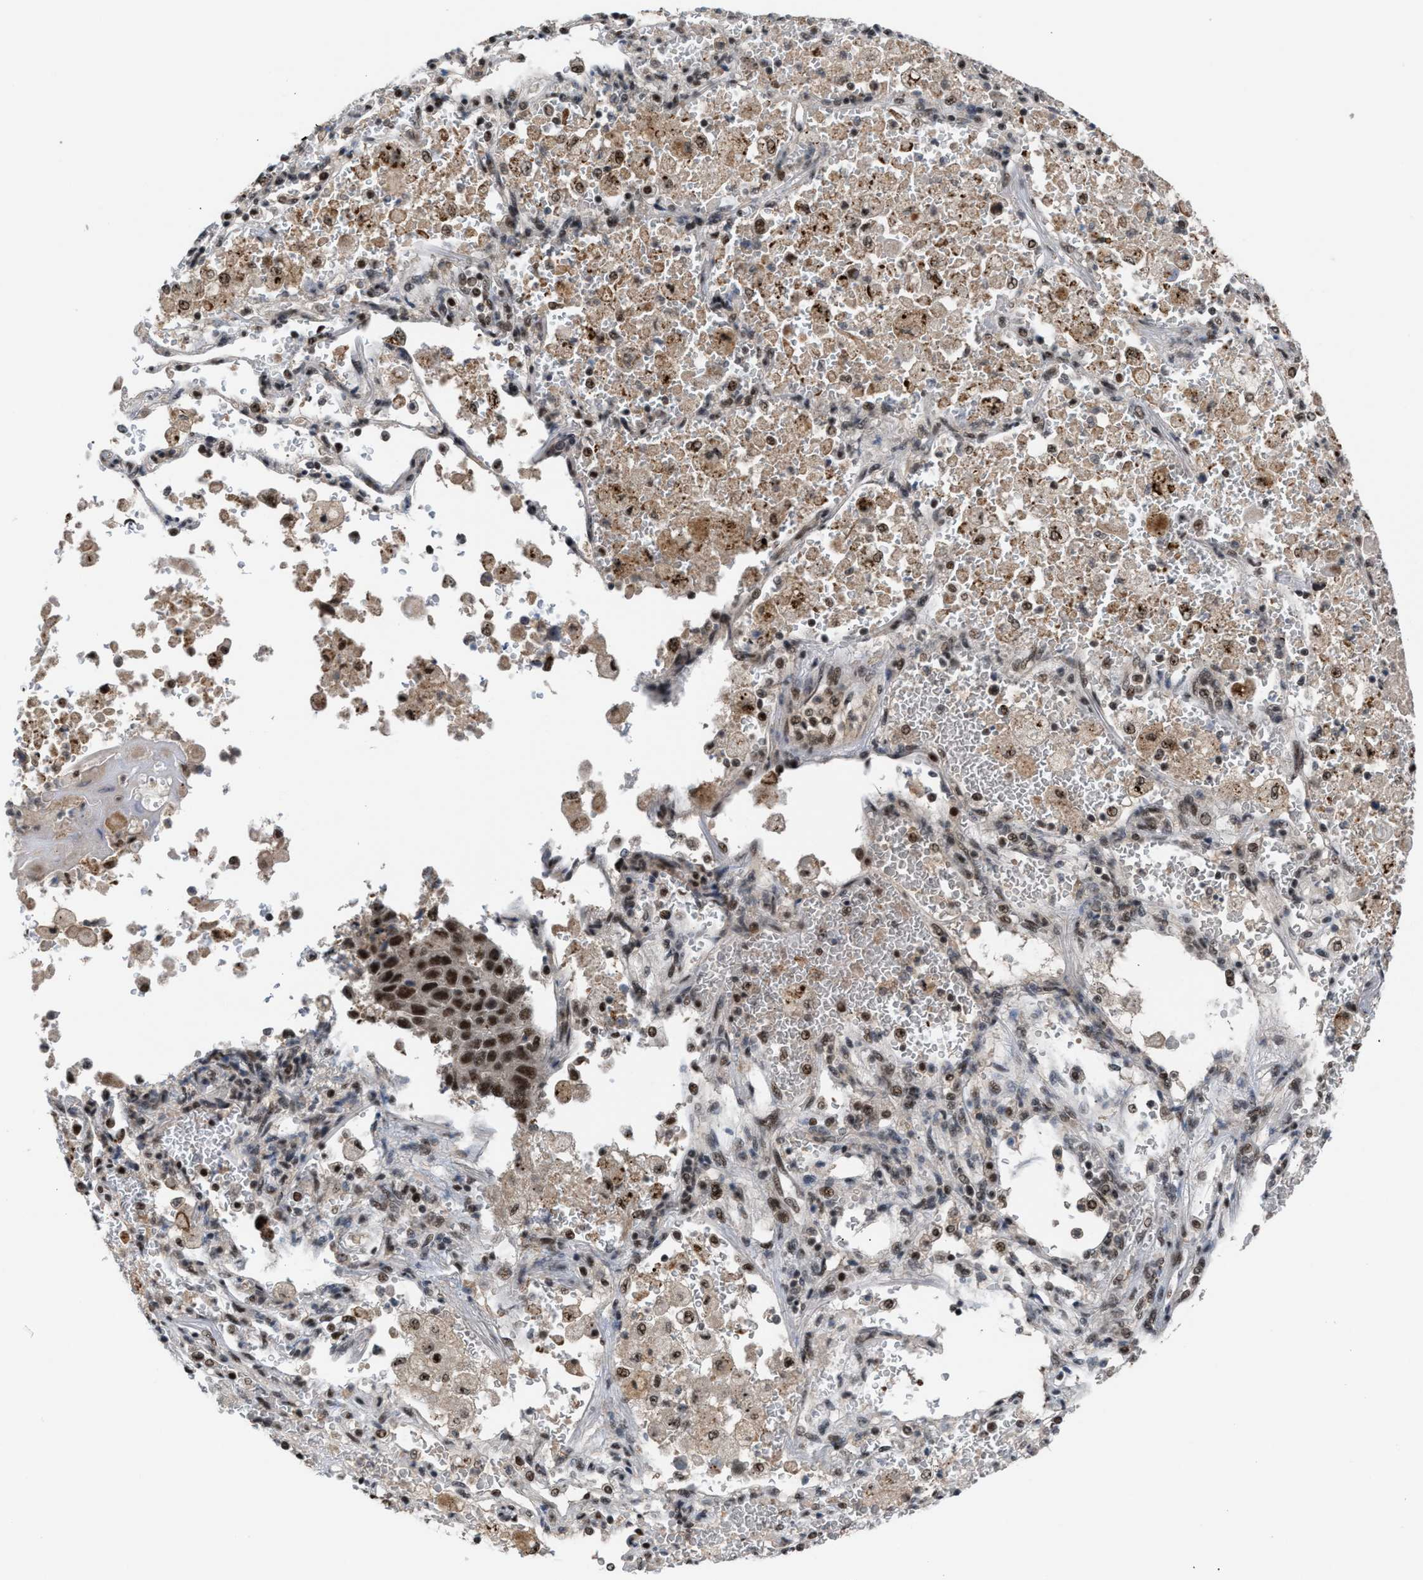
{"staining": {"intensity": "strong", "quantity": ">75%", "location": "nuclear"}, "tissue": "lung cancer", "cell_type": "Tumor cells", "image_type": "cancer", "snomed": [{"axis": "morphology", "description": "Squamous cell carcinoma, NOS"}, {"axis": "topography", "description": "Lung"}], "caption": "Immunohistochemical staining of human lung cancer (squamous cell carcinoma) shows strong nuclear protein positivity in approximately >75% of tumor cells.", "gene": "PRPF4", "patient": {"sex": "male", "age": 61}}